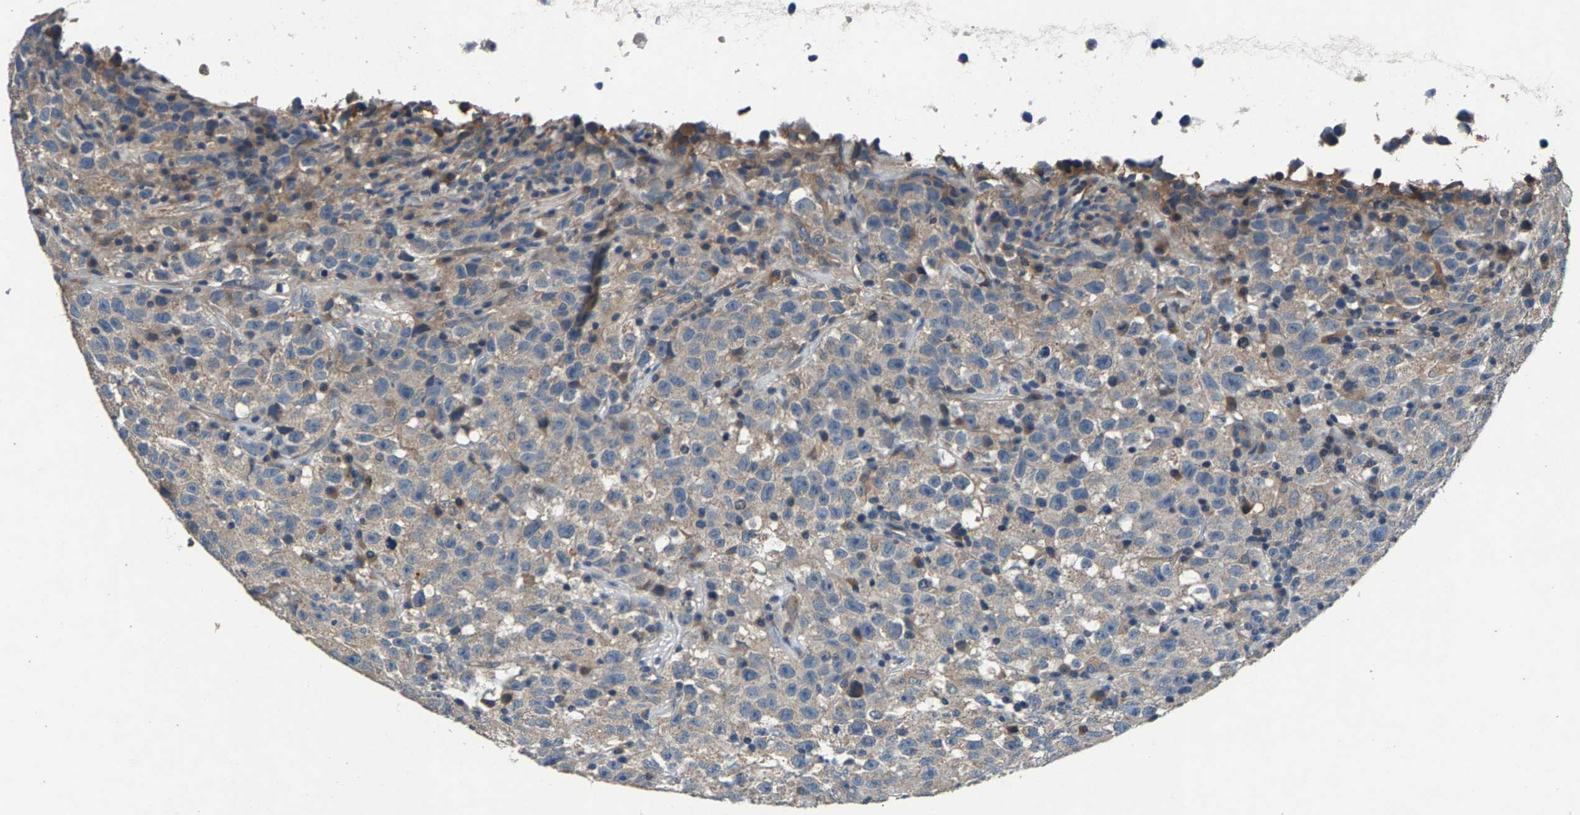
{"staining": {"intensity": "weak", "quantity": "<25%", "location": "cytoplasmic/membranous"}, "tissue": "testis cancer", "cell_type": "Tumor cells", "image_type": "cancer", "snomed": [{"axis": "morphology", "description": "Seminoma, NOS"}, {"axis": "topography", "description": "Testis"}], "caption": "Immunohistochemistry photomicrograph of neoplastic tissue: testis seminoma stained with DAB (3,3'-diaminobenzidine) demonstrates no significant protein staining in tumor cells.", "gene": "PRXL2C", "patient": {"sex": "male", "age": 22}}